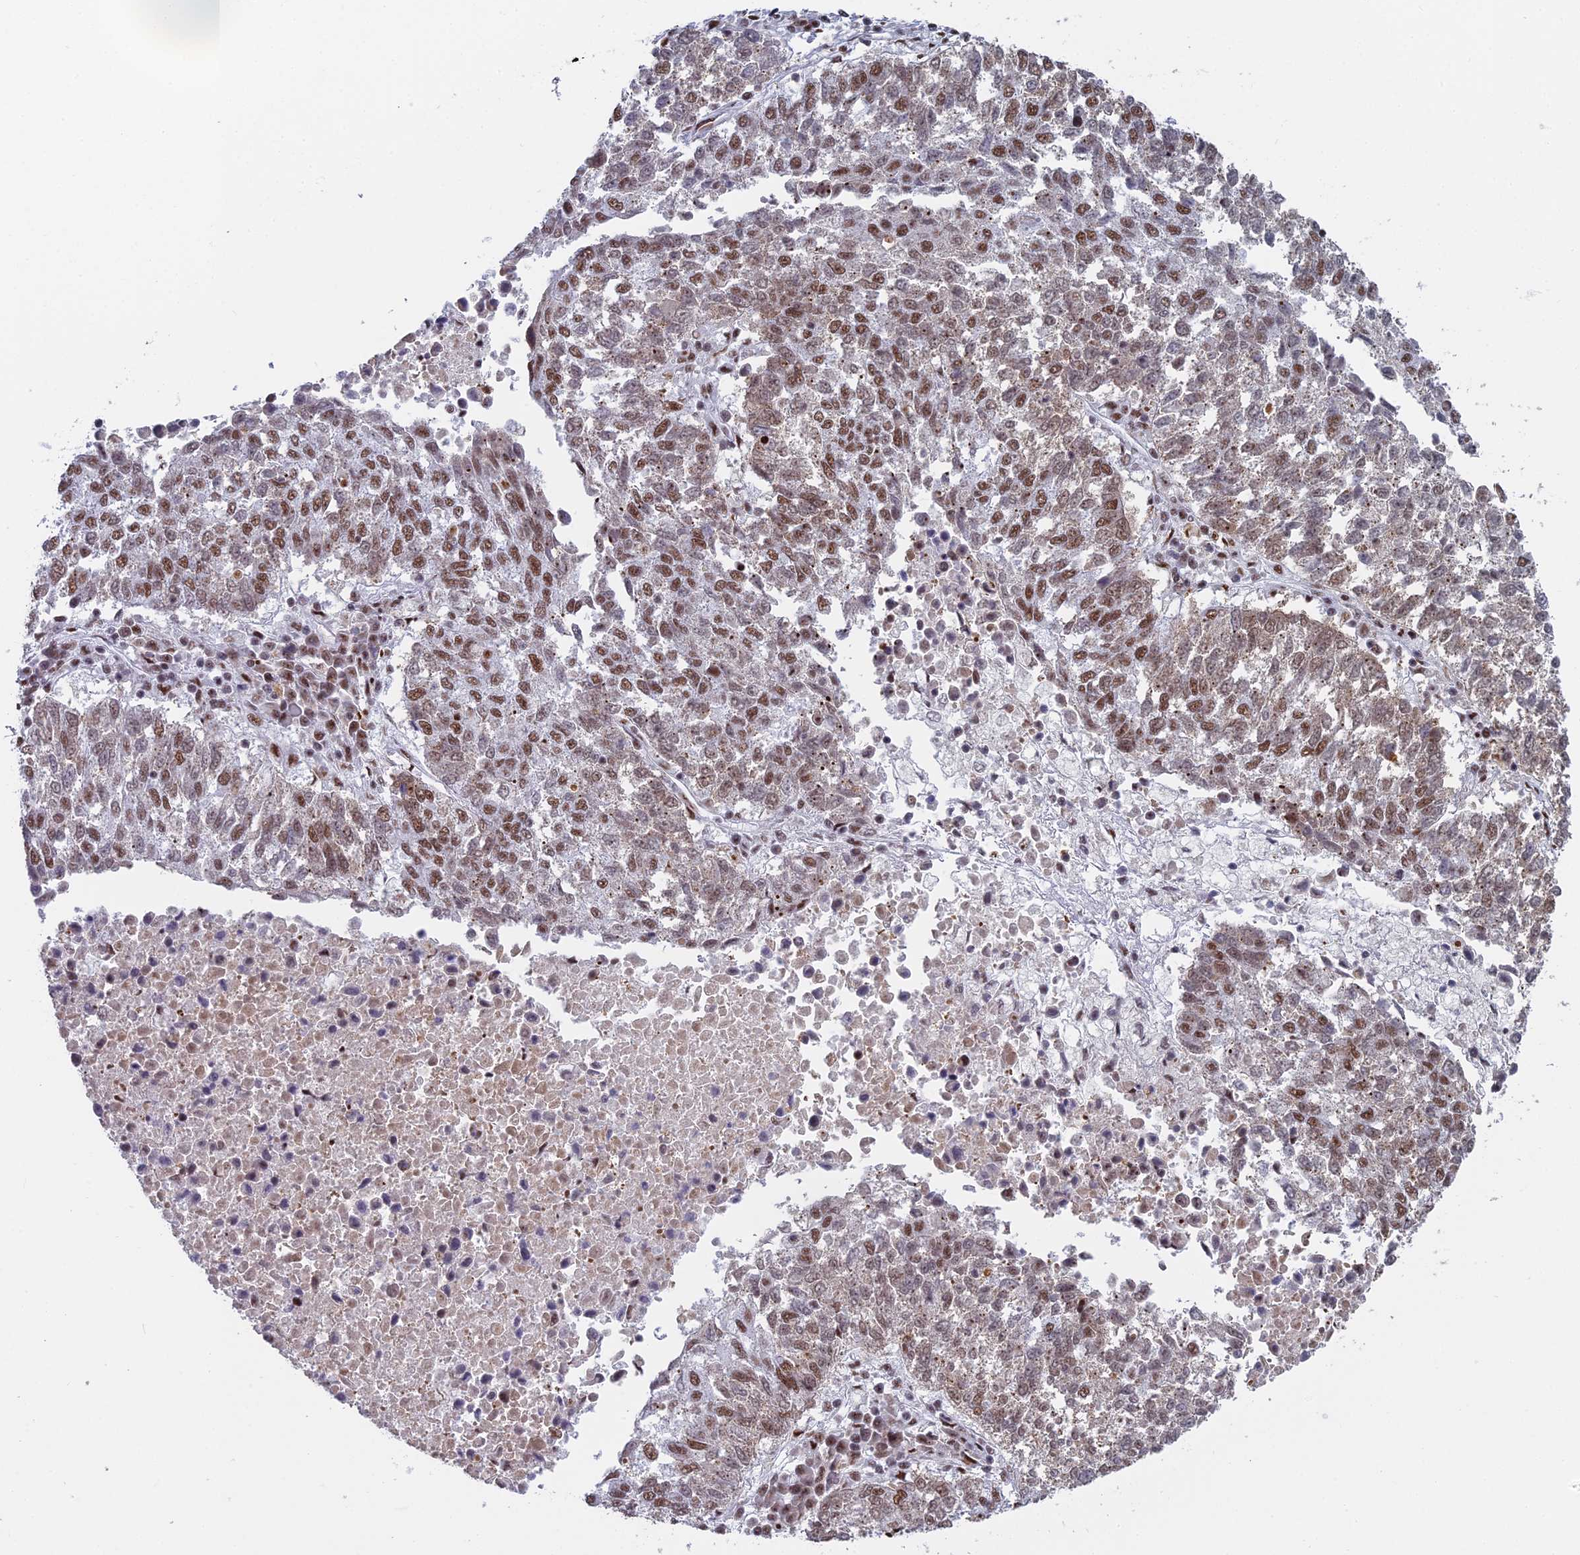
{"staining": {"intensity": "moderate", "quantity": ">75%", "location": "nuclear"}, "tissue": "lung cancer", "cell_type": "Tumor cells", "image_type": "cancer", "snomed": [{"axis": "morphology", "description": "Squamous cell carcinoma, NOS"}, {"axis": "topography", "description": "Lung"}], "caption": "Immunohistochemistry staining of lung cancer (squamous cell carcinoma), which shows medium levels of moderate nuclear positivity in about >75% of tumor cells indicating moderate nuclear protein expression. The staining was performed using DAB (brown) for protein detection and nuclei were counterstained in hematoxylin (blue).", "gene": "SF3B3", "patient": {"sex": "male", "age": 73}}